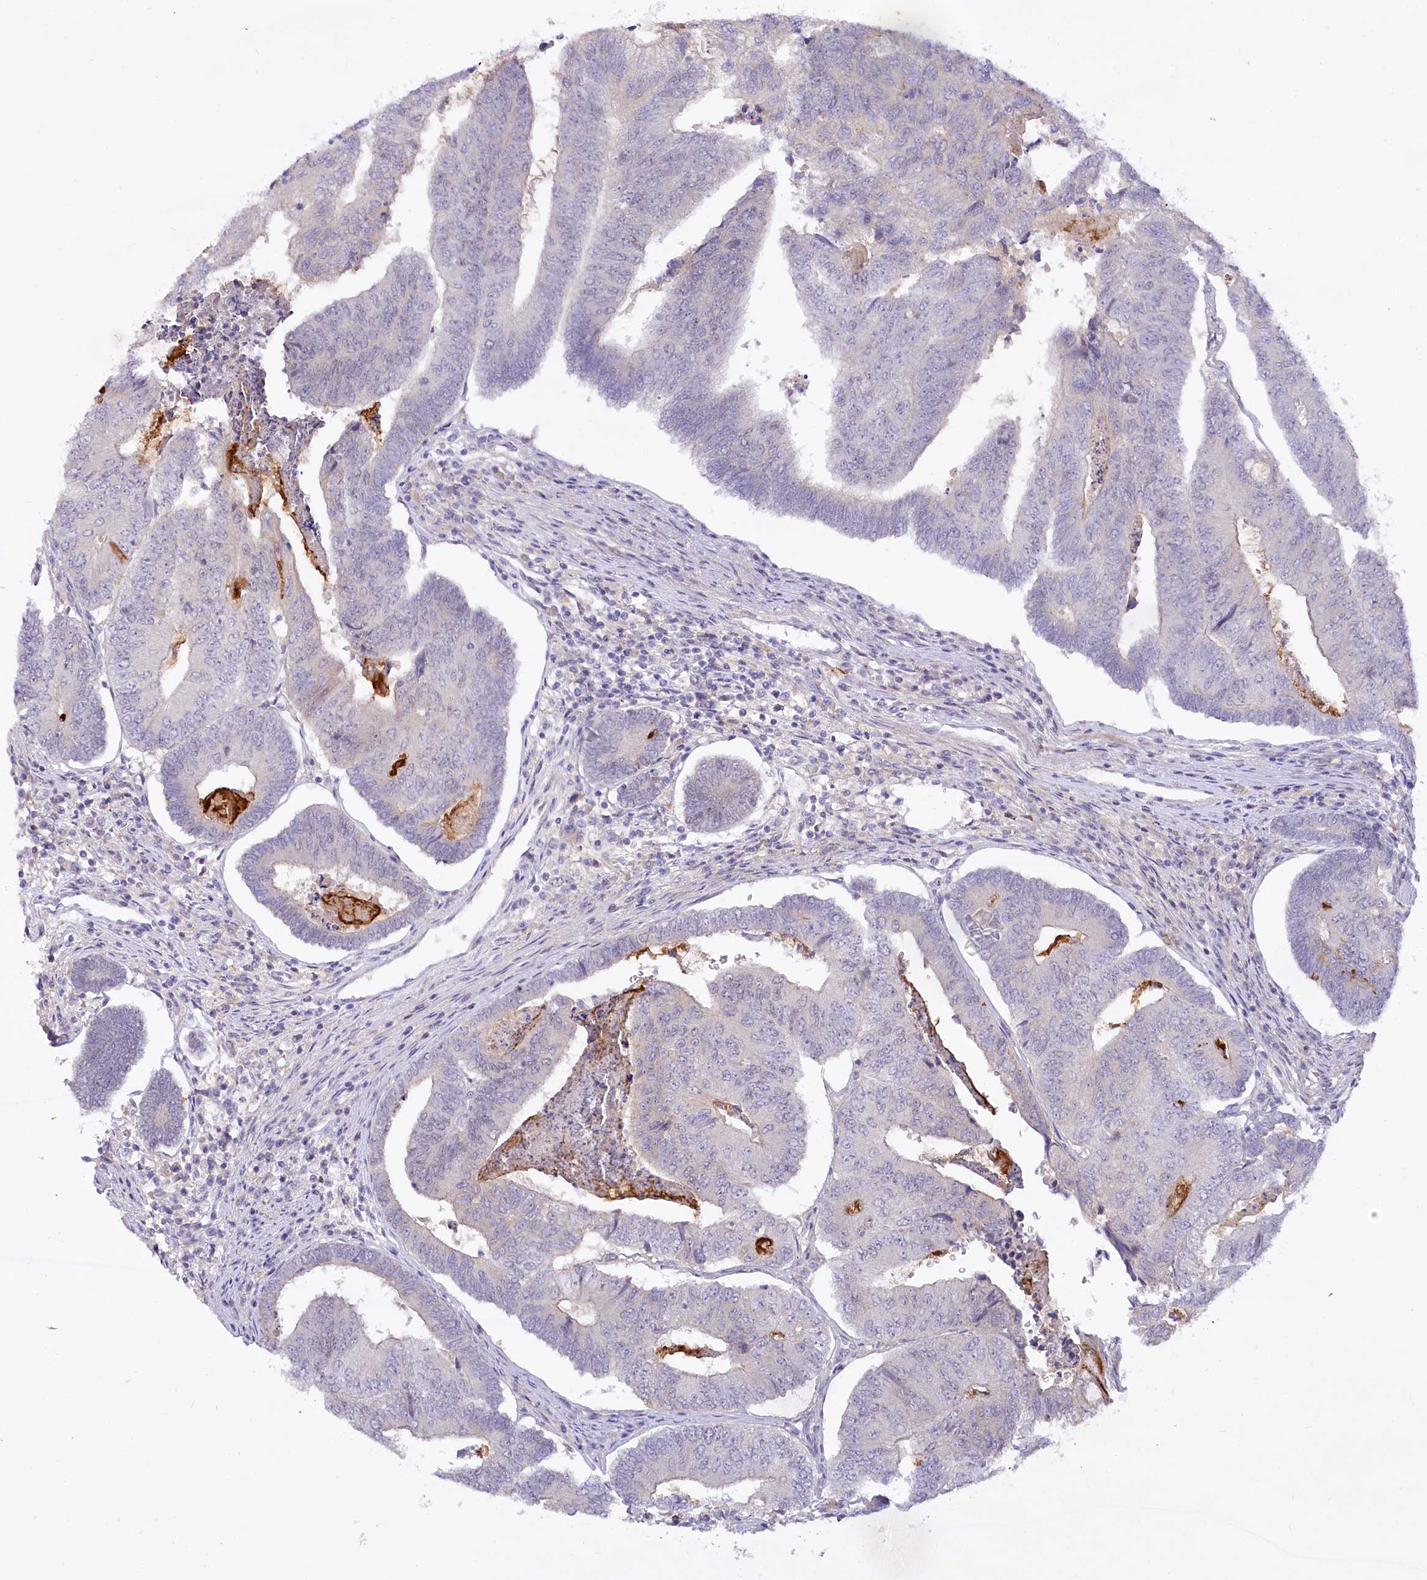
{"staining": {"intensity": "weak", "quantity": "<25%", "location": "cytoplasmic/membranous"}, "tissue": "colorectal cancer", "cell_type": "Tumor cells", "image_type": "cancer", "snomed": [{"axis": "morphology", "description": "Adenocarcinoma, NOS"}, {"axis": "topography", "description": "Colon"}], "caption": "This is an immunohistochemistry (IHC) image of colorectal cancer. There is no staining in tumor cells.", "gene": "EFHC2", "patient": {"sex": "female", "age": 67}}